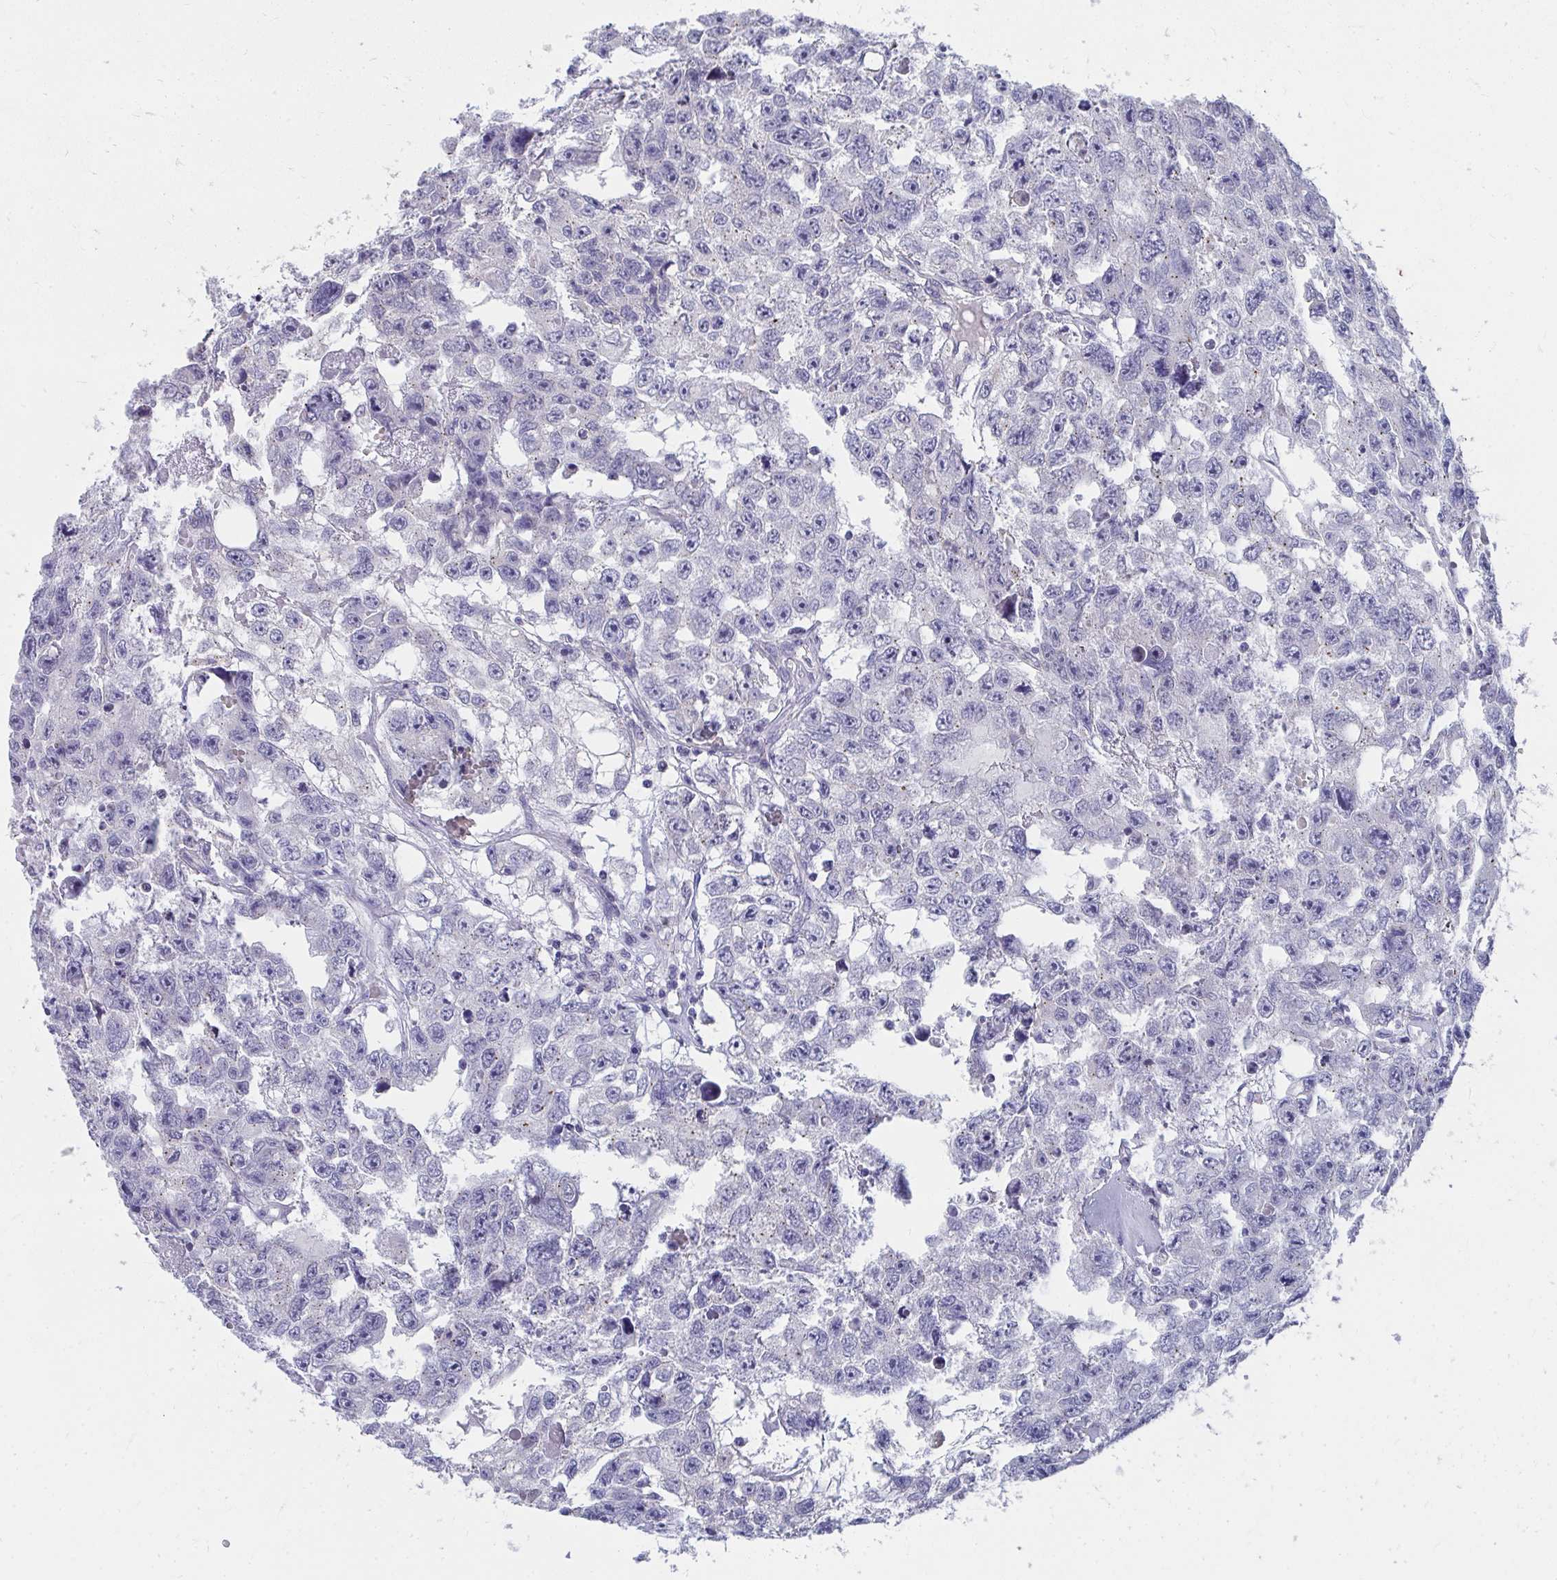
{"staining": {"intensity": "negative", "quantity": "none", "location": "none"}, "tissue": "testis cancer", "cell_type": "Tumor cells", "image_type": "cancer", "snomed": [{"axis": "morphology", "description": "Seminoma, NOS"}, {"axis": "topography", "description": "Testis"}], "caption": "IHC photomicrograph of human testis cancer stained for a protein (brown), which demonstrates no staining in tumor cells.", "gene": "TMPRSS2", "patient": {"sex": "male", "age": 26}}